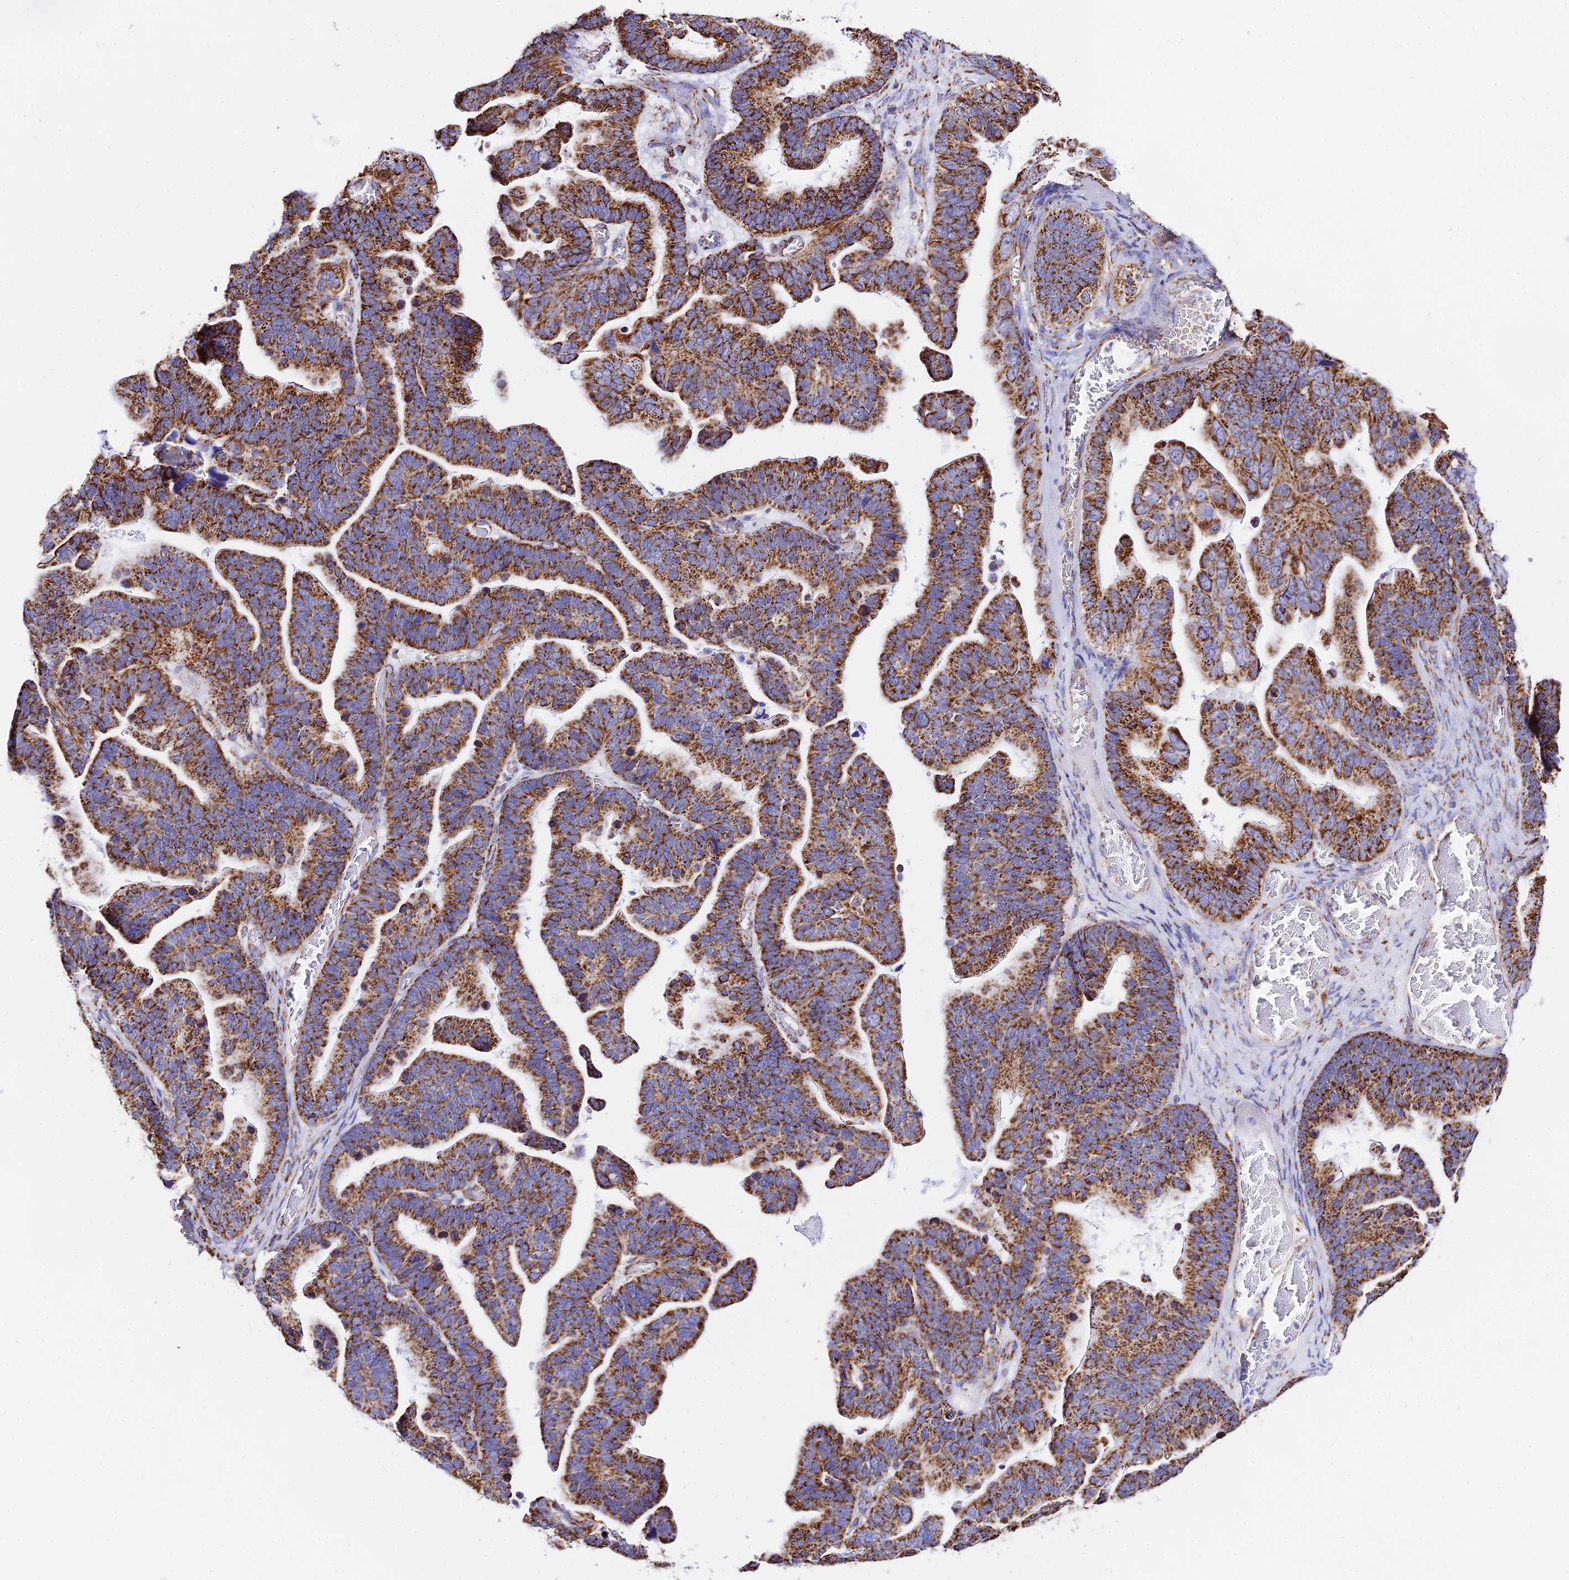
{"staining": {"intensity": "strong", "quantity": ">75%", "location": "cytoplasmic/membranous"}, "tissue": "ovarian cancer", "cell_type": "Tumor cells", "image_type": "cancer", "snomed": [{"axis": "morphology", "description": "Cystadenocarcinoma, serous, NOS"}, {"axis": "topography", "description": "Ovary"}], "caption": "A high amount of strong cytoplasmic/membranous staining is appreciated in approximately >75% of tumor cells in ovarian cancer tissue.", "gene": "ATP5PD", "patient": {"sex": "female", "age": 56}}